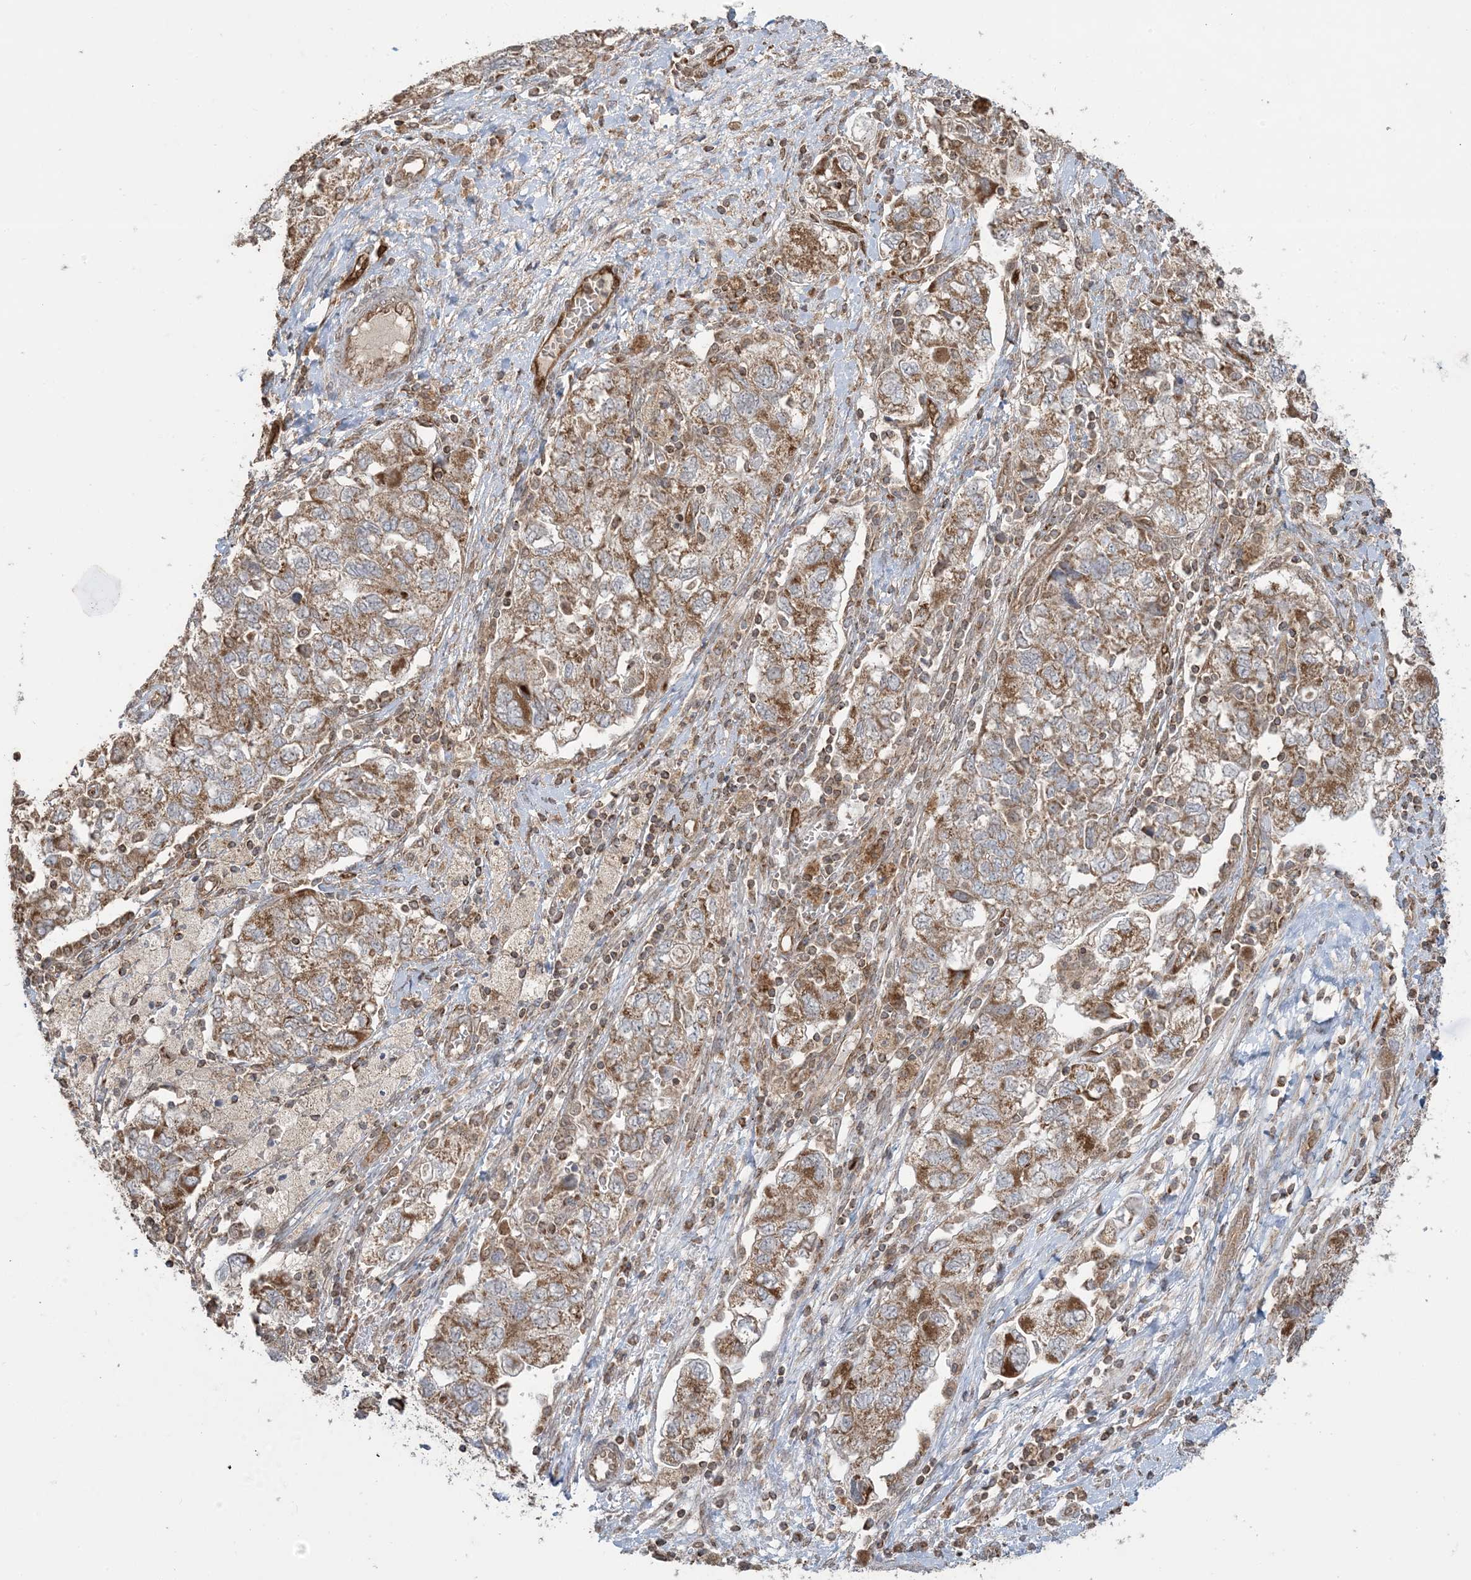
{"staining": {"intensity": "moderate", "quantity": ">75%", "location": "cytoplasmic/membranous"}, "tissue": "ovarian cancer", "cell_type": "Tumor cells", "image_type": "cancer", "snomed": [{"axis": "morphology", "description": "Carcinoma, NOS"}, {"axis": "morphology", "description": "Cystadenocarcinoma, serous, NOS"}, {"axis": "topography", "description": "Ovary"}], "caption": "The micrograph reveals staining of ovarian serous cystadenocarcinoma, revealing moderate cytoplasmic/membranous protein positivity (brown color) within tumor cells.", "gene": "PPM1F", "patient": {"sex": "female", "age": 69}}